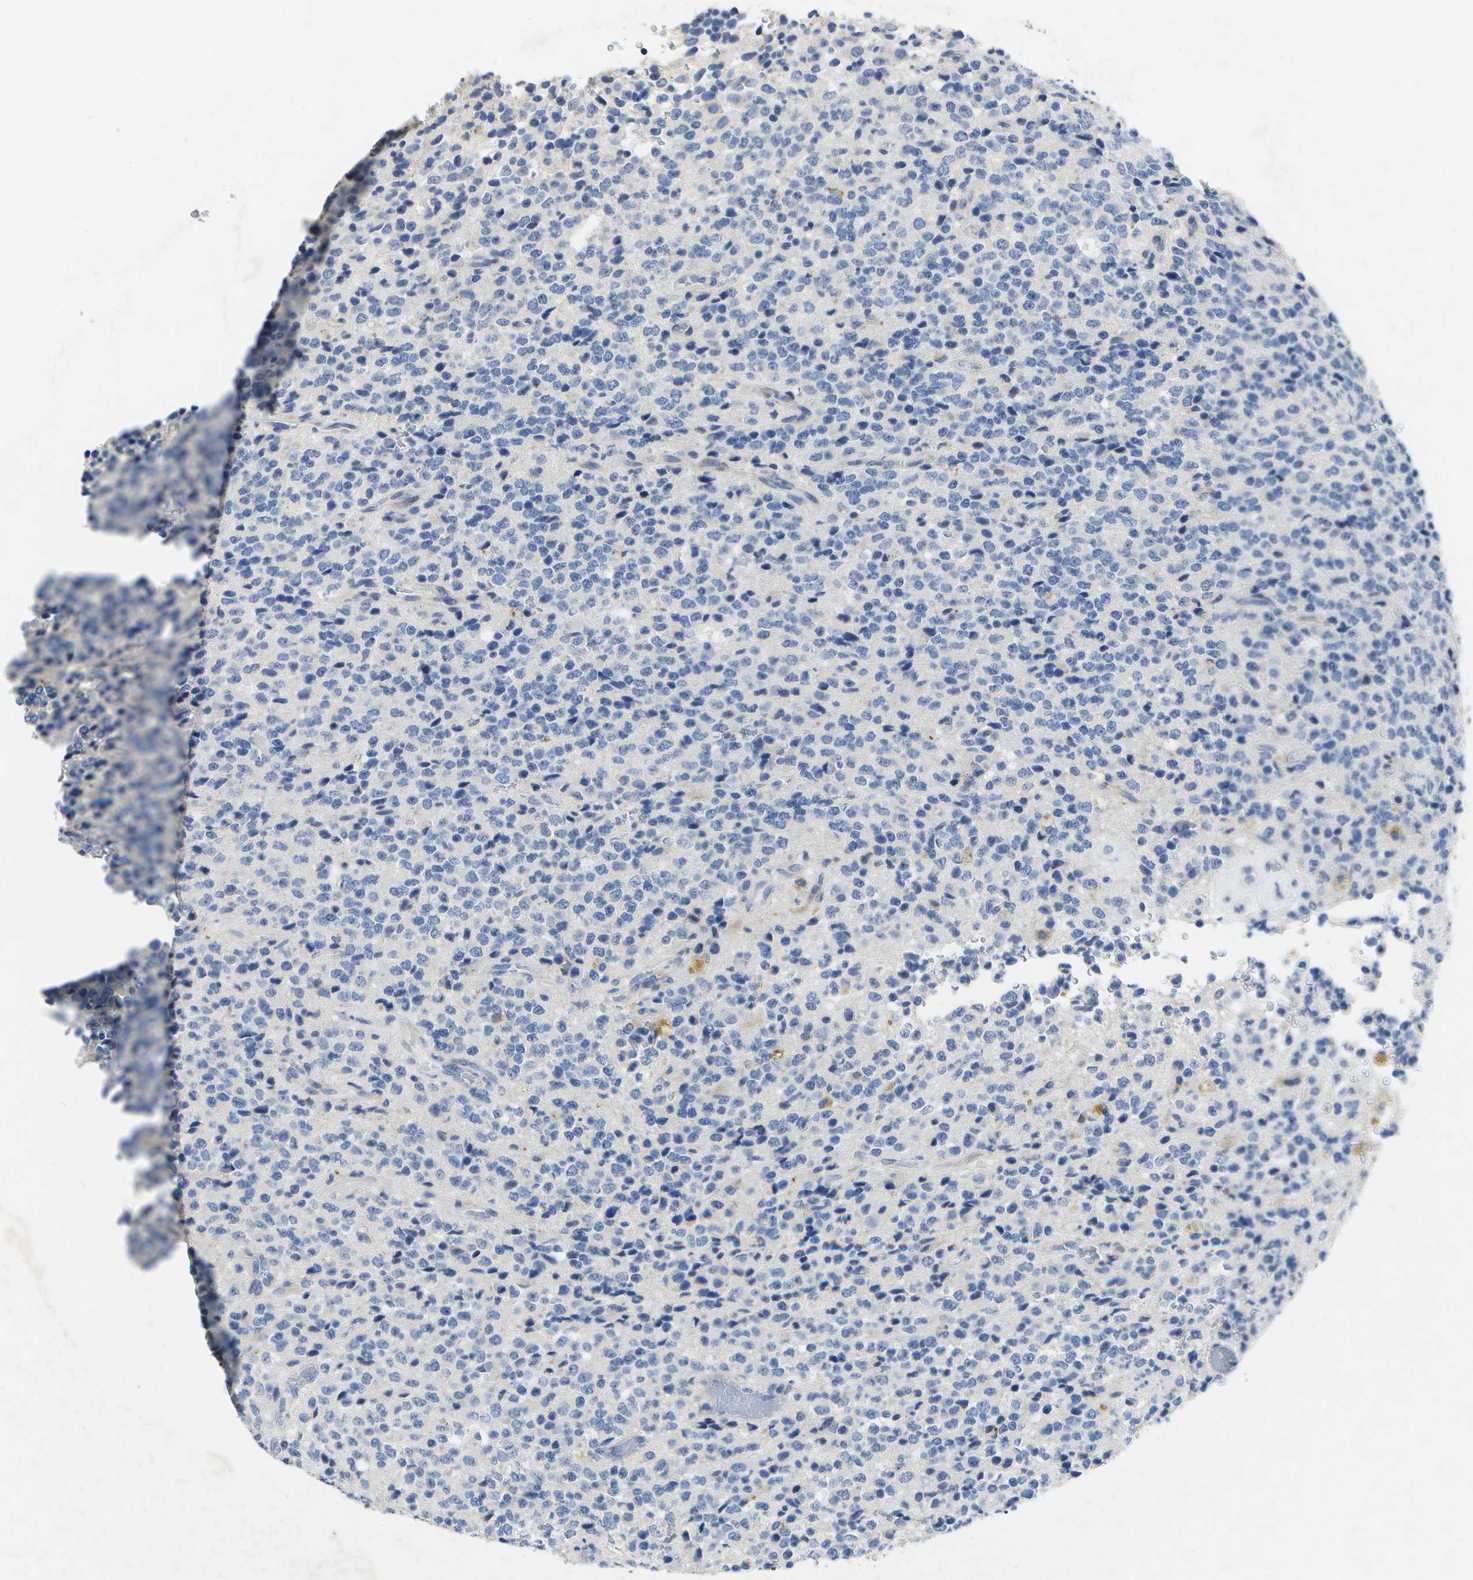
{"staining": {"intensity": "negative", "quantity": "none", "location": "none"}, "tissue": "glioma", "cell_type": "Tumor cells", "image_type": "cancer", "snomed": [{"axis": "morphology", "description": "Glioma, malignant, High grade"}, {"axis": "topography", "description": "pancreas cauda"}], "caption": "DAB (3,3'-diaminobenzidine) immunohistochemical staining of high-grade glioma (malignant) demonstrates no significant positivity in tumor cells.", "gene": "KDELR1", "patient": {"sex": "male", "age": 60}}